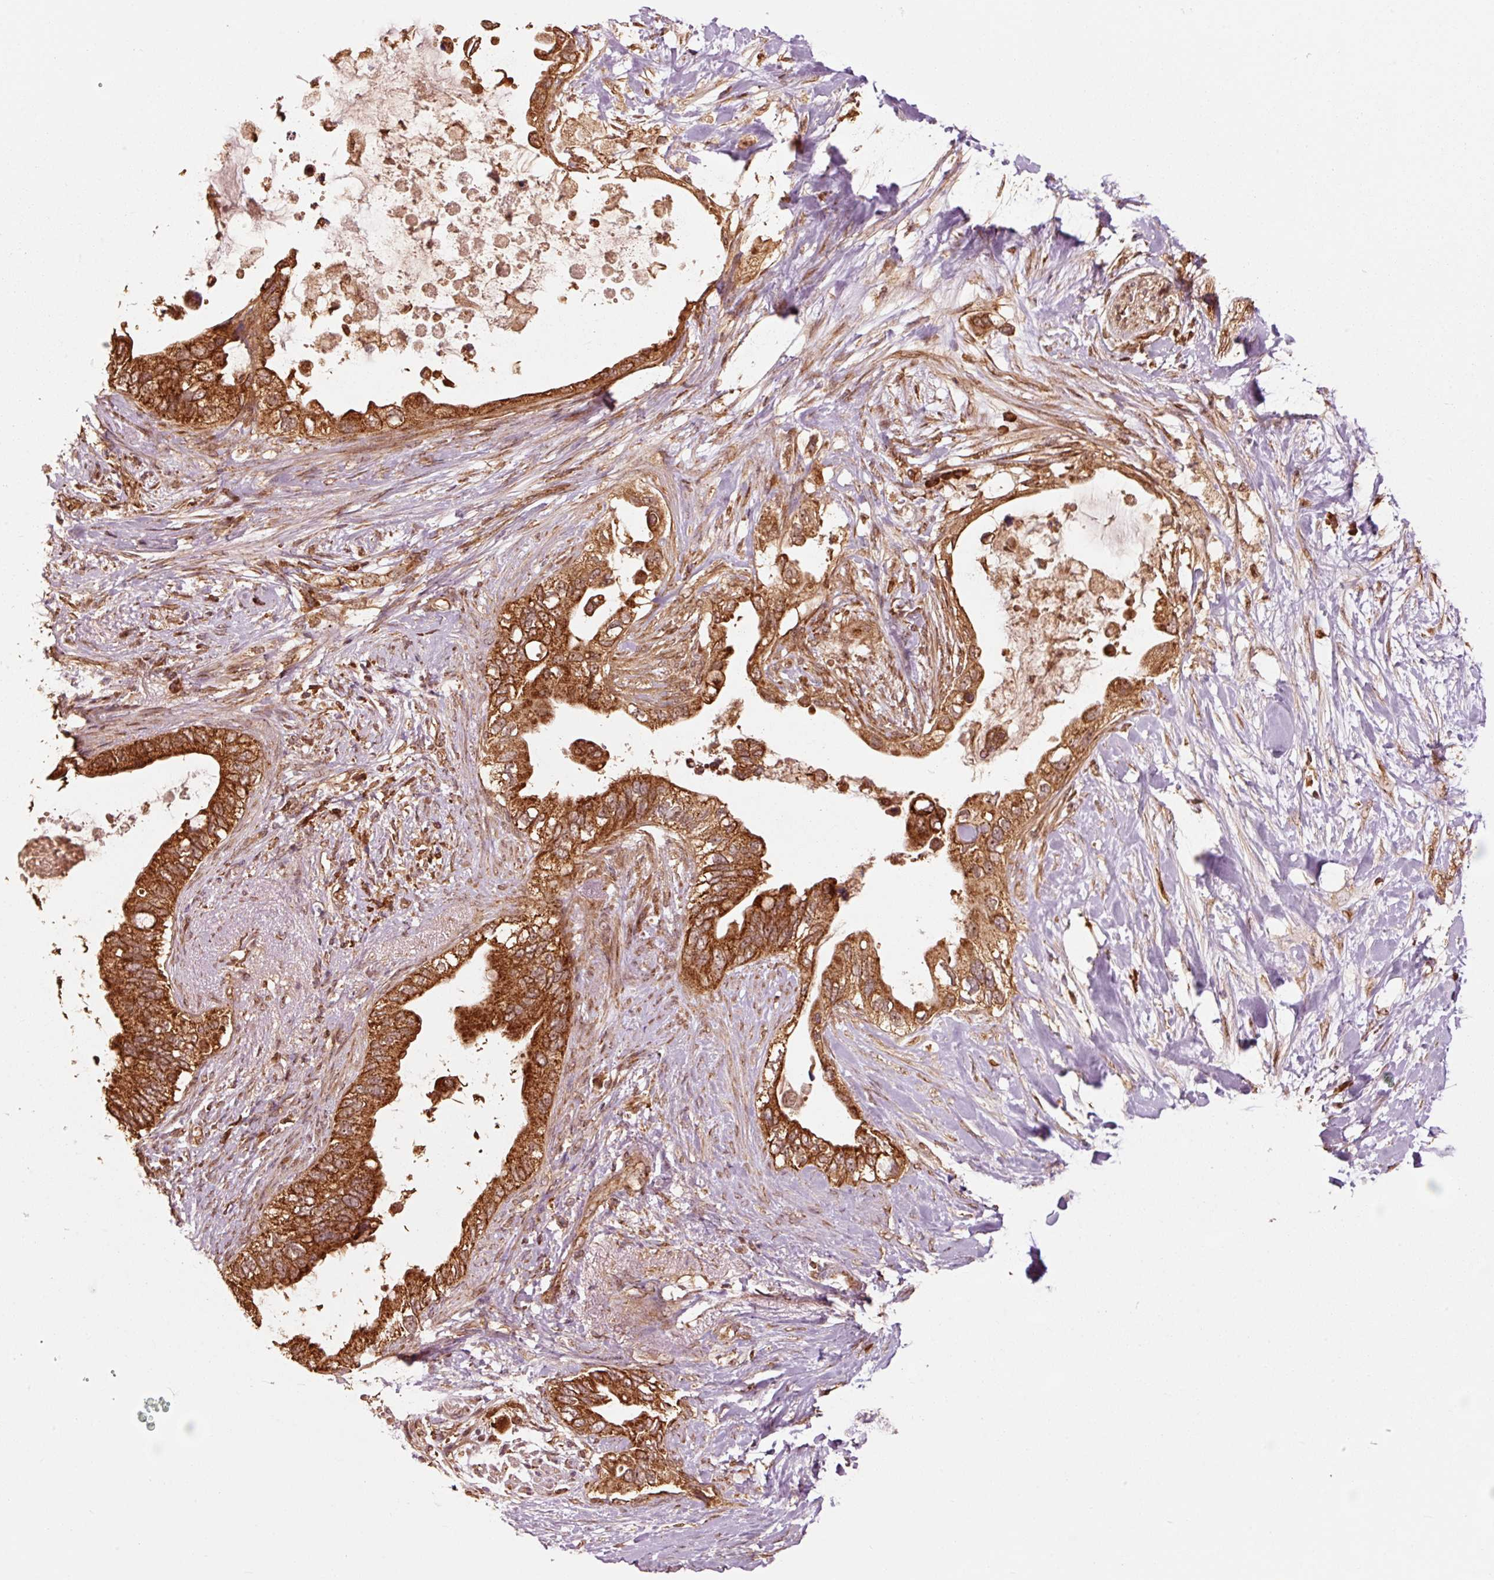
{"staining": {"intensity": "strong", "quantity": ">75%", "location": "cytoplasmic/membranous"}, "tissue": "pancreatic cancer", "cell_type": "Tumor cells", "image_type": "cancer", "snomed": [{"axis": "morphology", "description": "Adenocarcinoma, NOS"}, {"axis": "topography", "description": "Pancreas"}], "caption": "Pancreatic cancer (adenocarcinoma) stained with a brown dye demonstrates strong cytoplasmic/membranous positive staining in about >75% of tumor cells.", "gene": "MRPL16", "patient": {"sex": "female", "age": 56}}